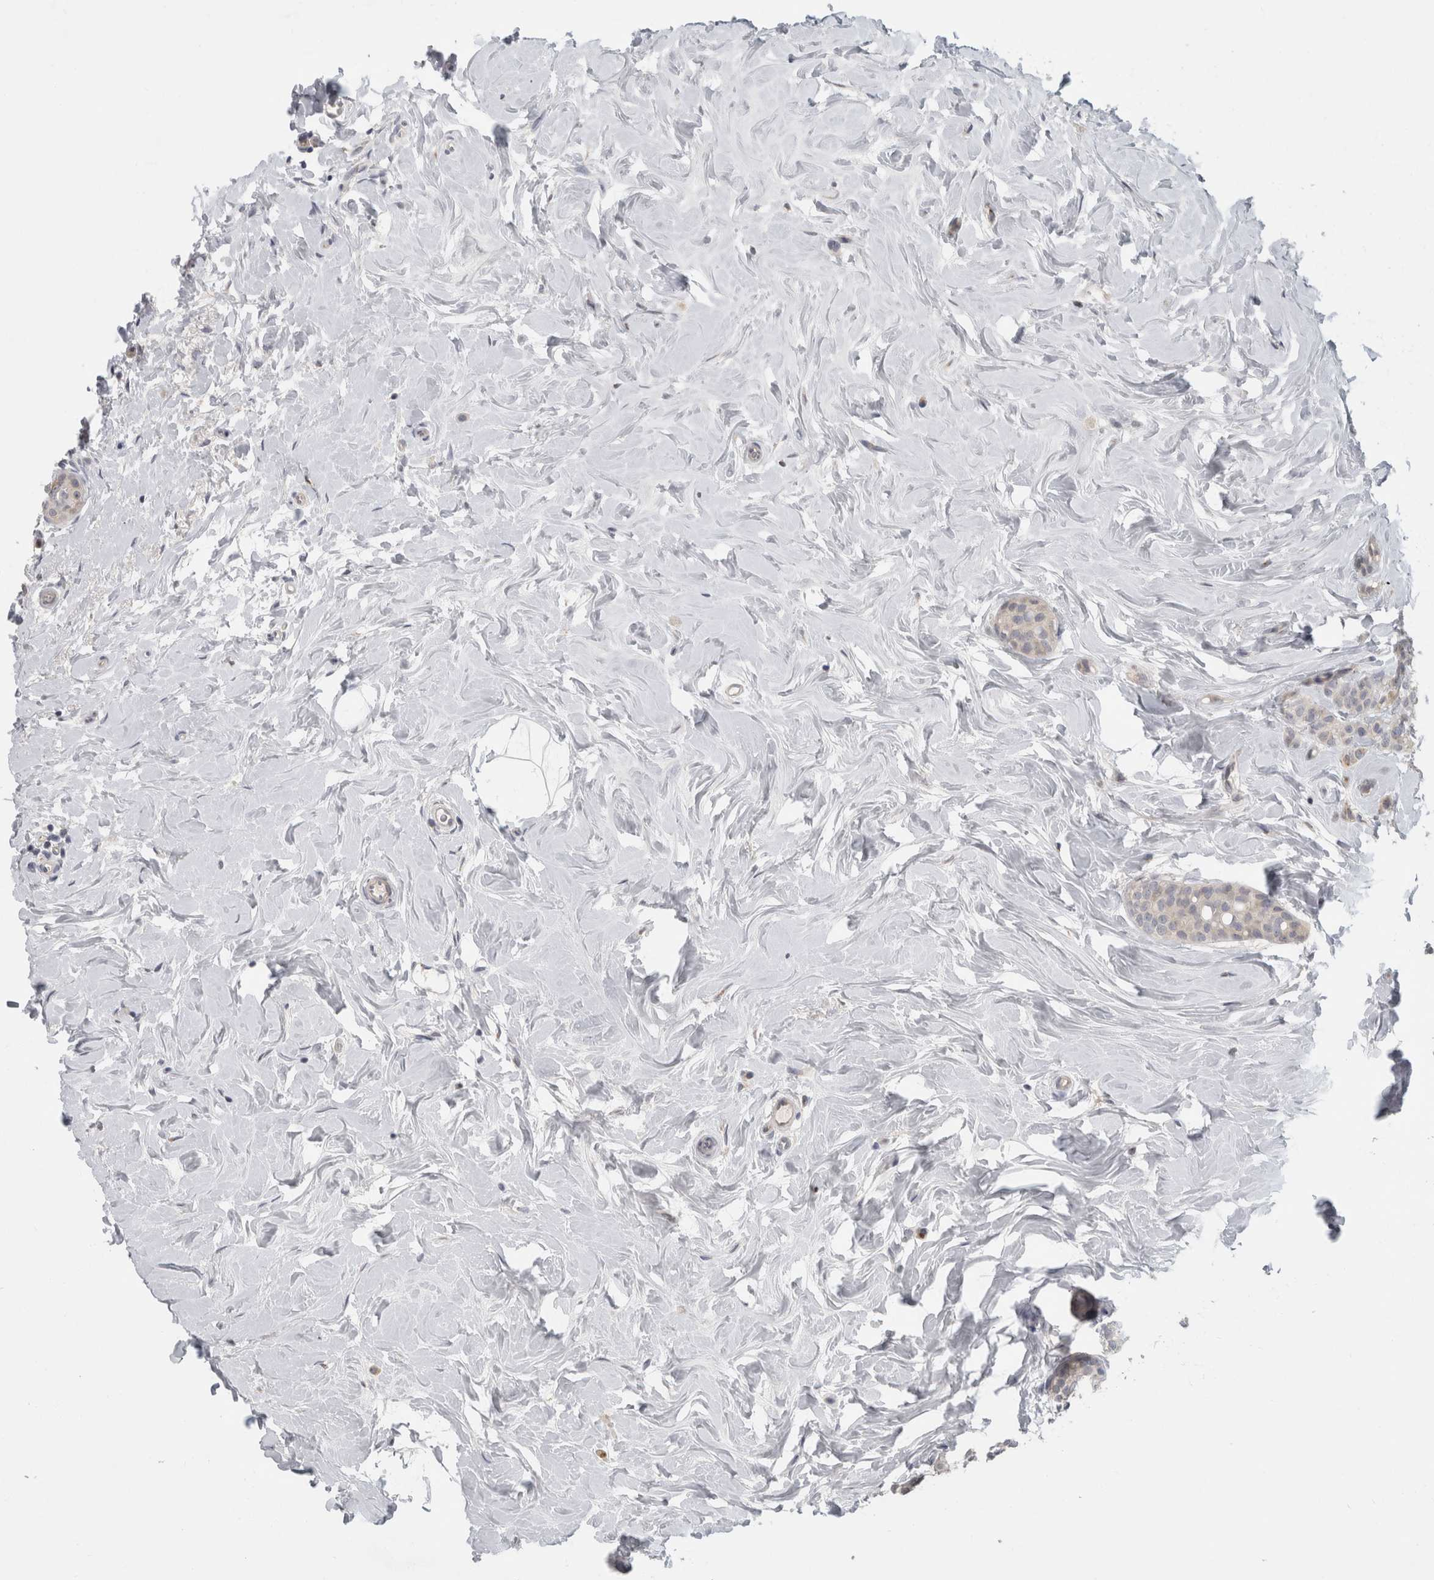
{"staining": {"intensity": "weak", "quantity": "25%-75%", "location": "cytoplasmic/membranous"}, "tissue": "breast cancer", "cell_type": "Tumor cells", "image_type": "cancer", "snomed": [{"axis": "morphology", "description": "Lobular carcinoma, in situ"}, {"axis": "morphology", "description": "Lobular carcinoma"}, {"axis": "topography", "description": "Breast"}], "caption": "Immunohistochemistry image of neoplastic tissue: breast cancer (lobular carcinoma) stained using immunohistochemistry demonstrates low levels of weak protein expression localized specifically in the cytoplasmic/membranous of tumor cells, appearing as a cytoplasmic/membranous brown color.", "gene": "MGAT1", "patient": {"sex": "female", "age": 41}}